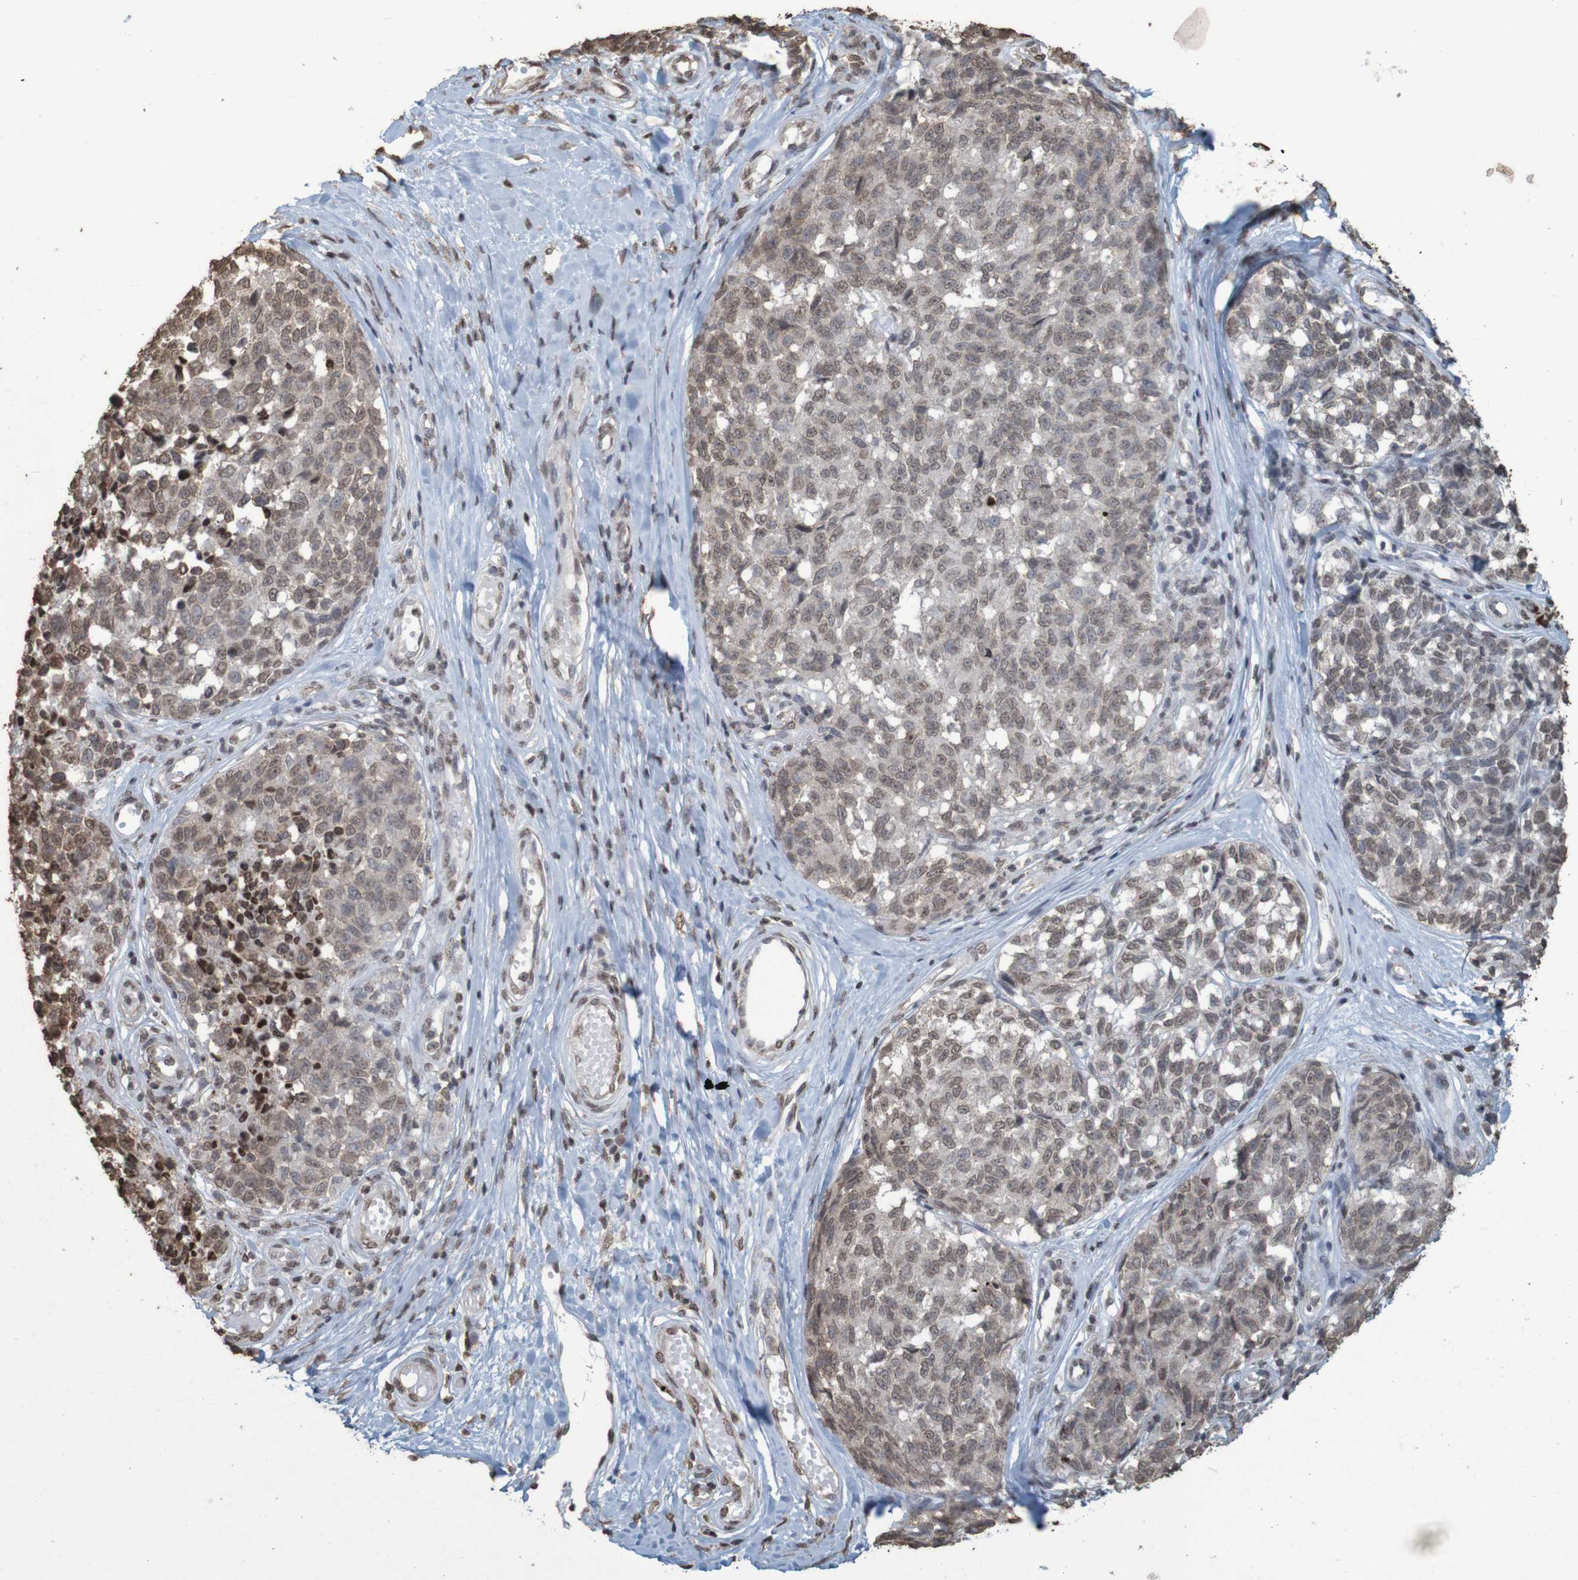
{"staining": {"intensity": "weak", "quantity": ">75%", "location": "nuclear"}, "tissue": "melanoma", "cell_type": "Tumor cells", "image_type": "cancer", "snomed": [{"axis": "morphology", "description": "Malignant melanoma, NOS"}, {"axis": "topography", "description": "Skin"}], "caption": "High-magnification brightfield microscopy of melanoma stained with DAB (brown) and counterstained with hematoxylin (blue). tumor cells exhibit weak nuclear expression is appreciated in about>75% of cells.", "gene": "GFI1", "patient": {"sex": "female", "age": 64}}